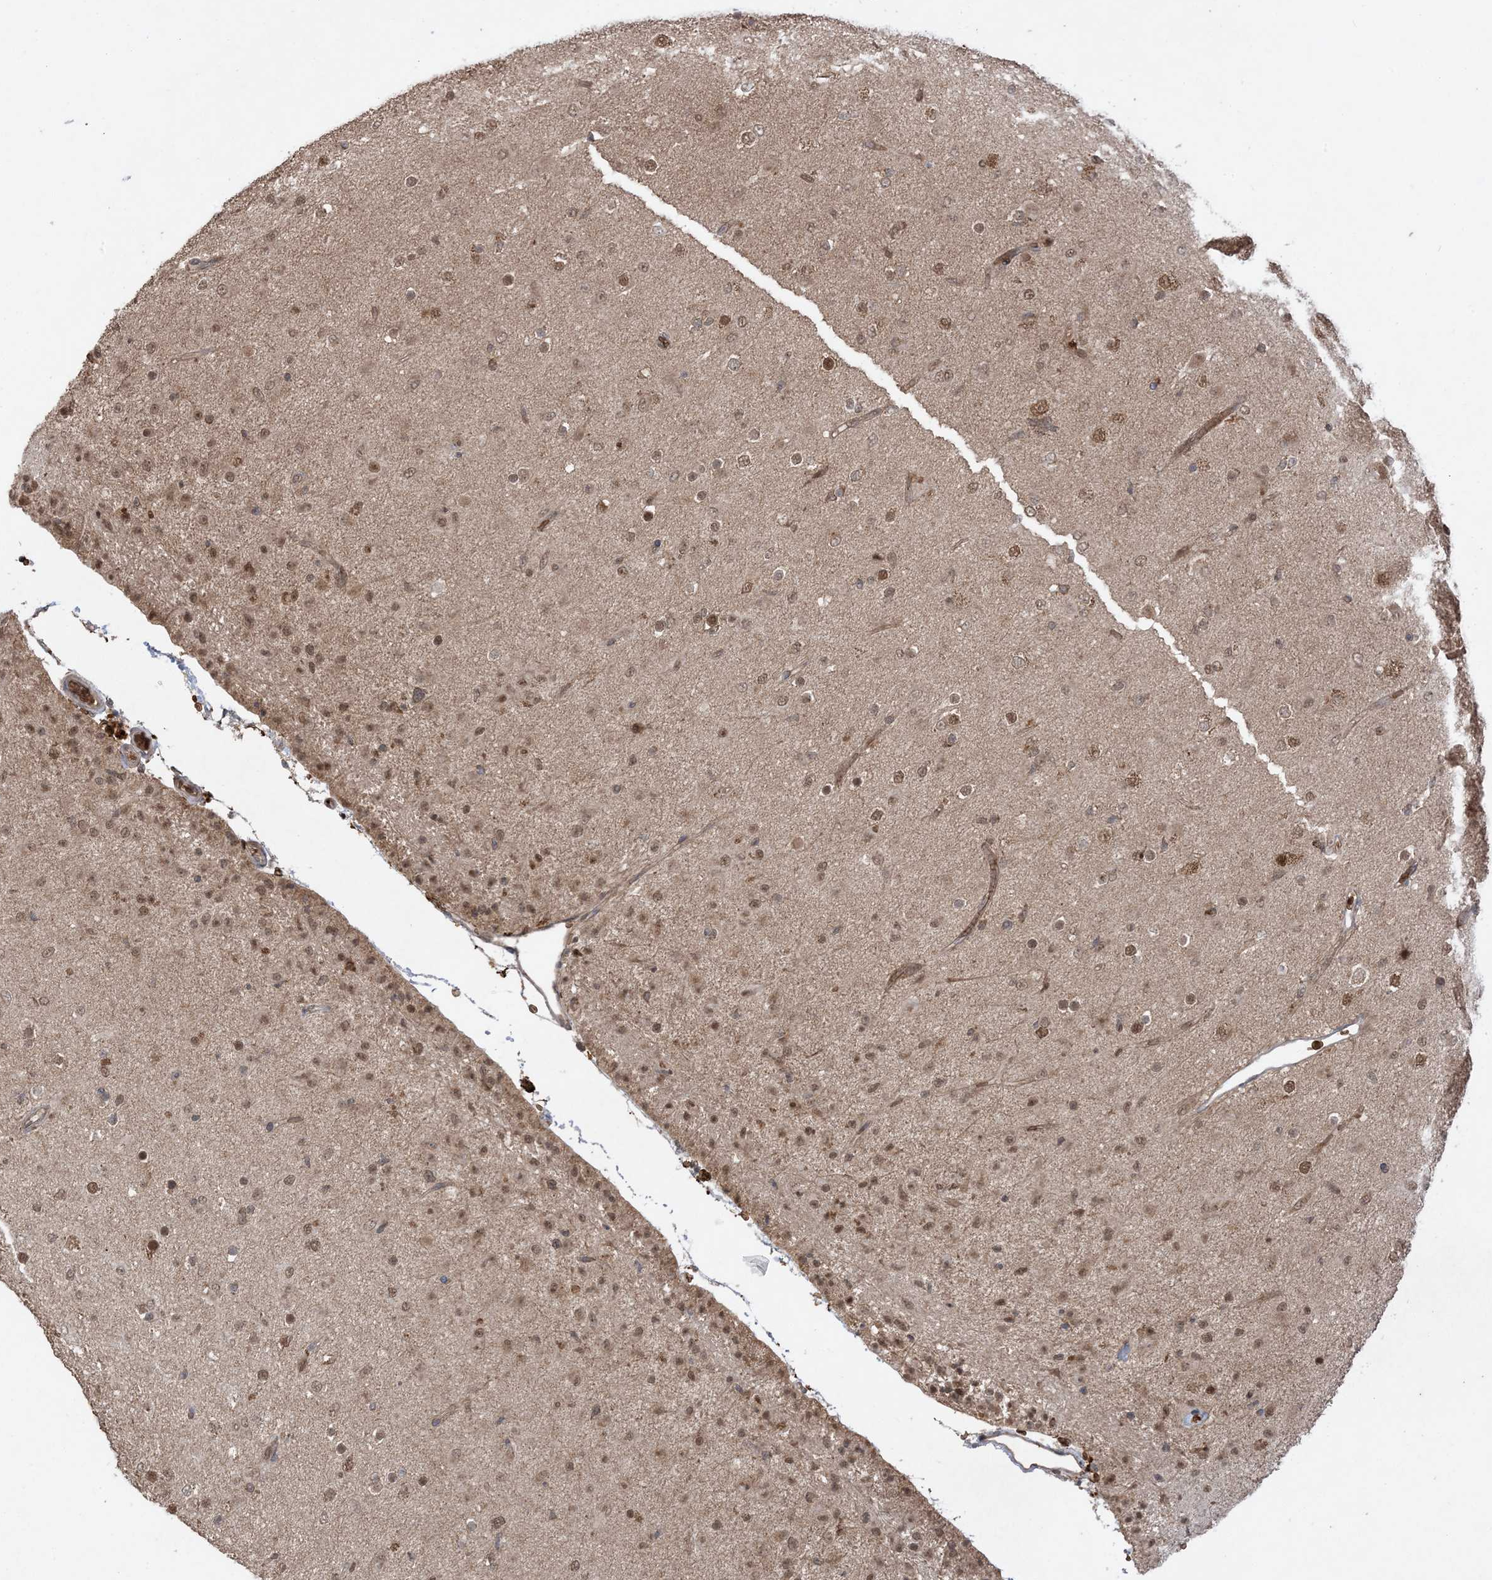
{"staining": {"intensity": "moderate", "quantity": ">75%", "location": "nuclear"}, "tissue": "glioma", "cell_type": "Tumor cells", "image_type": "cancer", "snomed": [{"axis": "morphology", "description": "Glioma, malignant, Low grade"}, {"axis": "topography", "description": "Brain"}], "caption": "The histopathology image exhibits a brown stain indicating the presence of a protein in the nuclear of tumor cells in malignant low-grade glioma.", "gene": "PUSL1", "patient": {"sex": "male", "age": 65}}